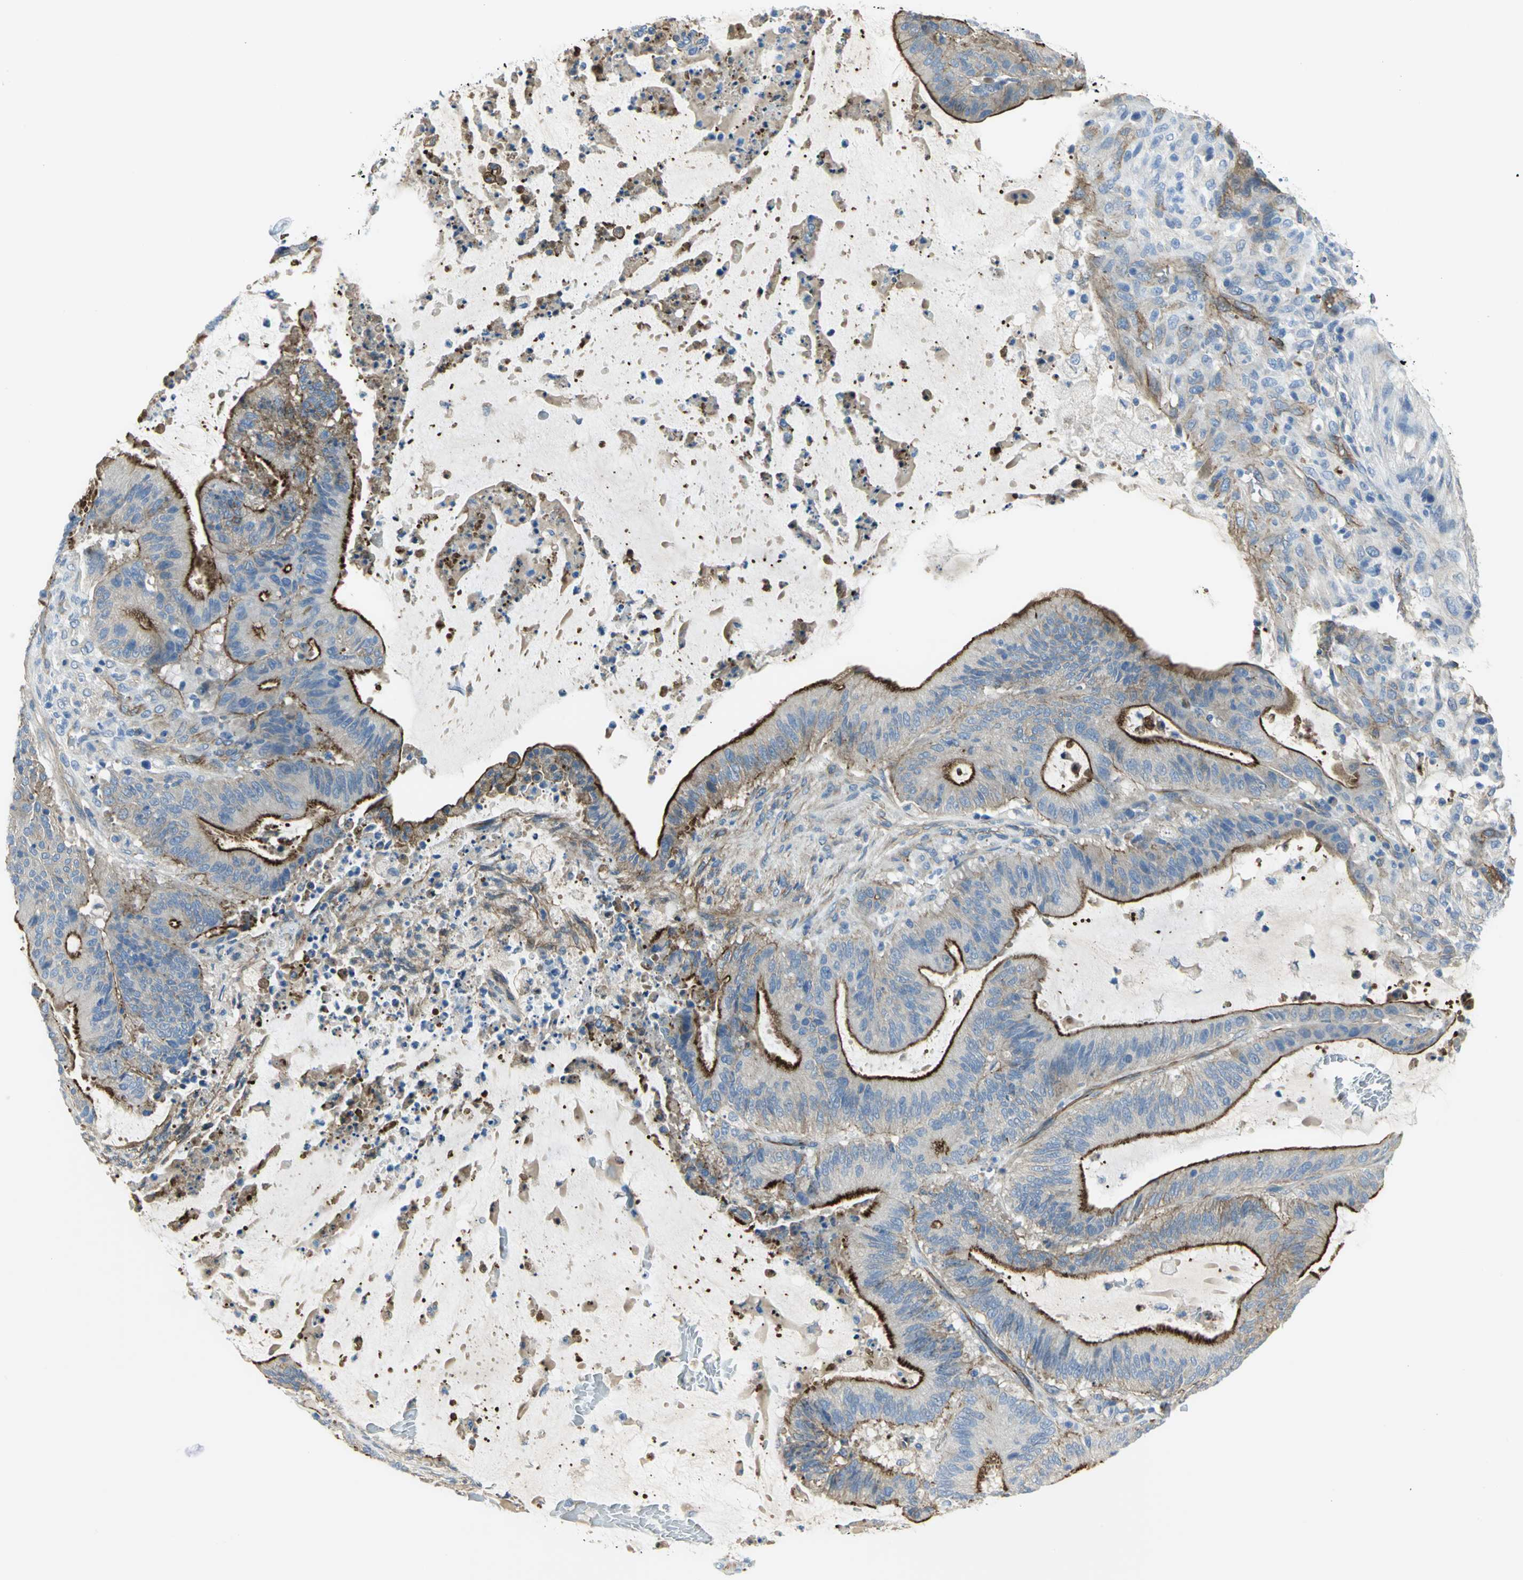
{"staining": {"intensity": "strong", "quantity": ">75%", "location": "cytoplasmic/membranous"}, "tissue": "liver cancer", "cell_type": "Tumor cells", "image_type": "cancer", "snomed": [{"axis": "morphology", "description": "Cholangiocarcinoma"}, {"axis": "topography", "description": "Liver"}], "caption": "Liver cancer (cholangiocarcinoma) tissue exhibits strong cytoplasmic/membranous positivity in approximately >75% of tumor cells, visualized by immunohistochemistry.", "gene": "FLNB", "patient": {"sex": "female", "age": 73}}